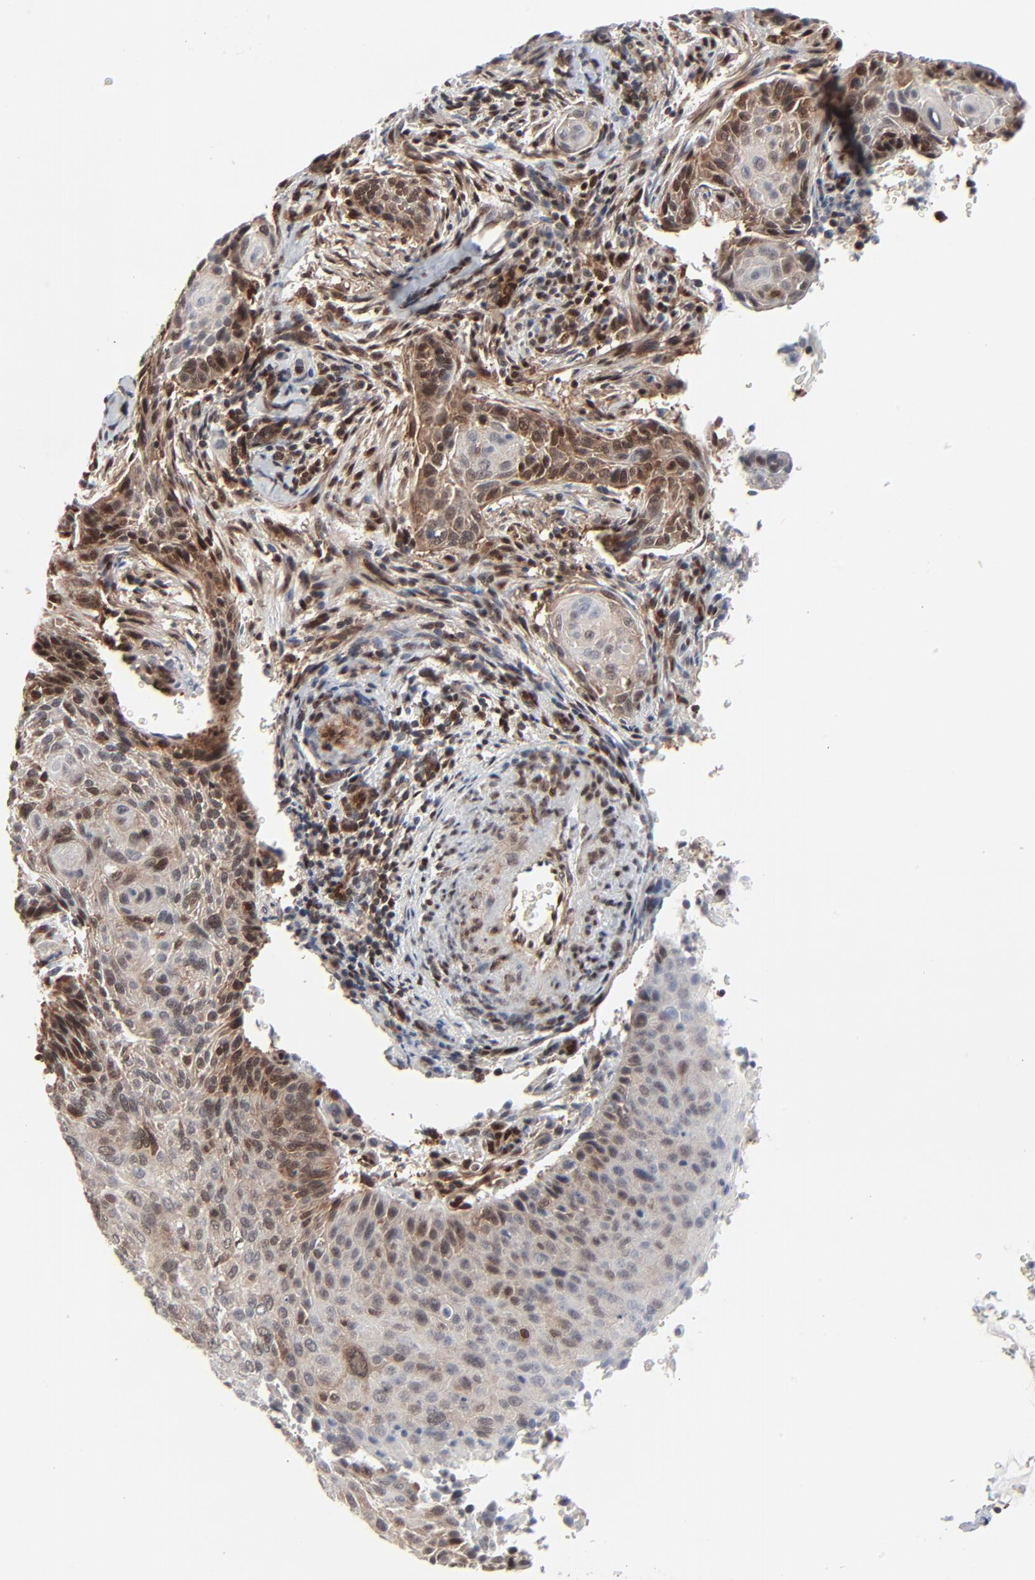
{"staining": {"intensity": "moderate", "quantity": ">75%", "location": "cytoplasmic/membranous,nuclear"}, "tissue": "cervical cancer", "cell_type": "Tumor cells", "image_type": "cancer", "snomed": [{"axis": "morphology", "description": "Squamous cell carcinoma, NOS"}, {"axis": "topography", "description": "Cervix"}], "caption": "An image of human cervical squamous cell carcinoma stained for a protein demonstrates moderate cytoplasmic/membranous and nuclear brown staining in tumor cells. The protein of interest is shown in brown color, while the nuclei are stained blue.", "gene": "AKT1", "patient": {"sex": "female", "age": 33}}